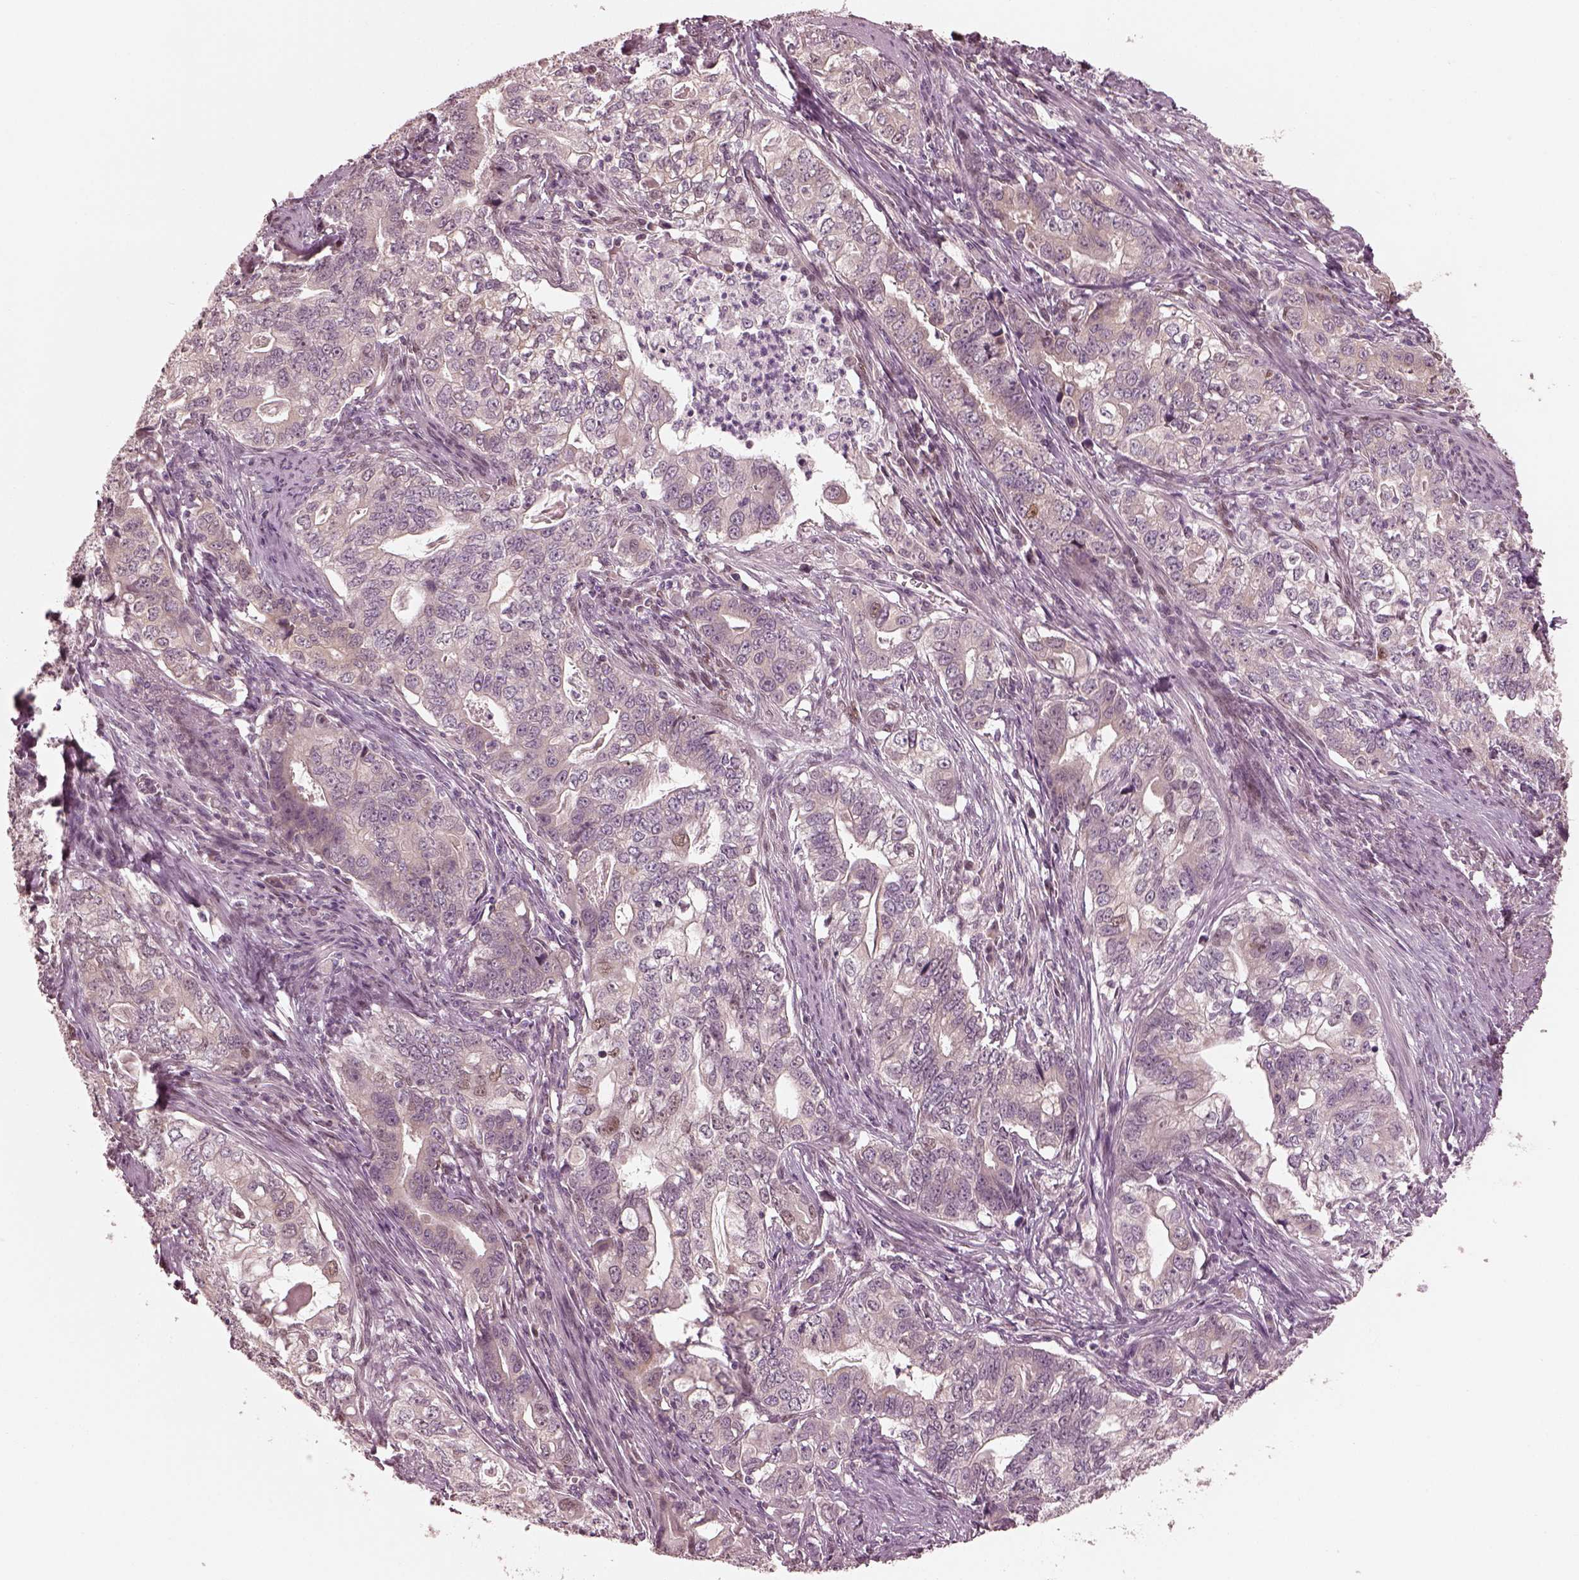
{"staining": {"intensity": "weak", "quantity": "<25%", "location": "cytoplasmic/membranous"}, "tissue": "stomach cancer", "cell_type": "Tumor cells", "image_type": "cancer", "snomed": [{"axis": "morphology", "description": "Adenocarcinoma, NOS"}, {"axis": "topography", "description": "Stomach, lower"}], "caption": "This photomicrograph is of stomach cancer (adenocarcinoma) stained with immunohistochemistry to label a protein in brown with the nuclei are counter-stained blue. There is no staining in tumor cells.", "gene": "IQCB1", "patient": {"sex": "female", "age": 72}}